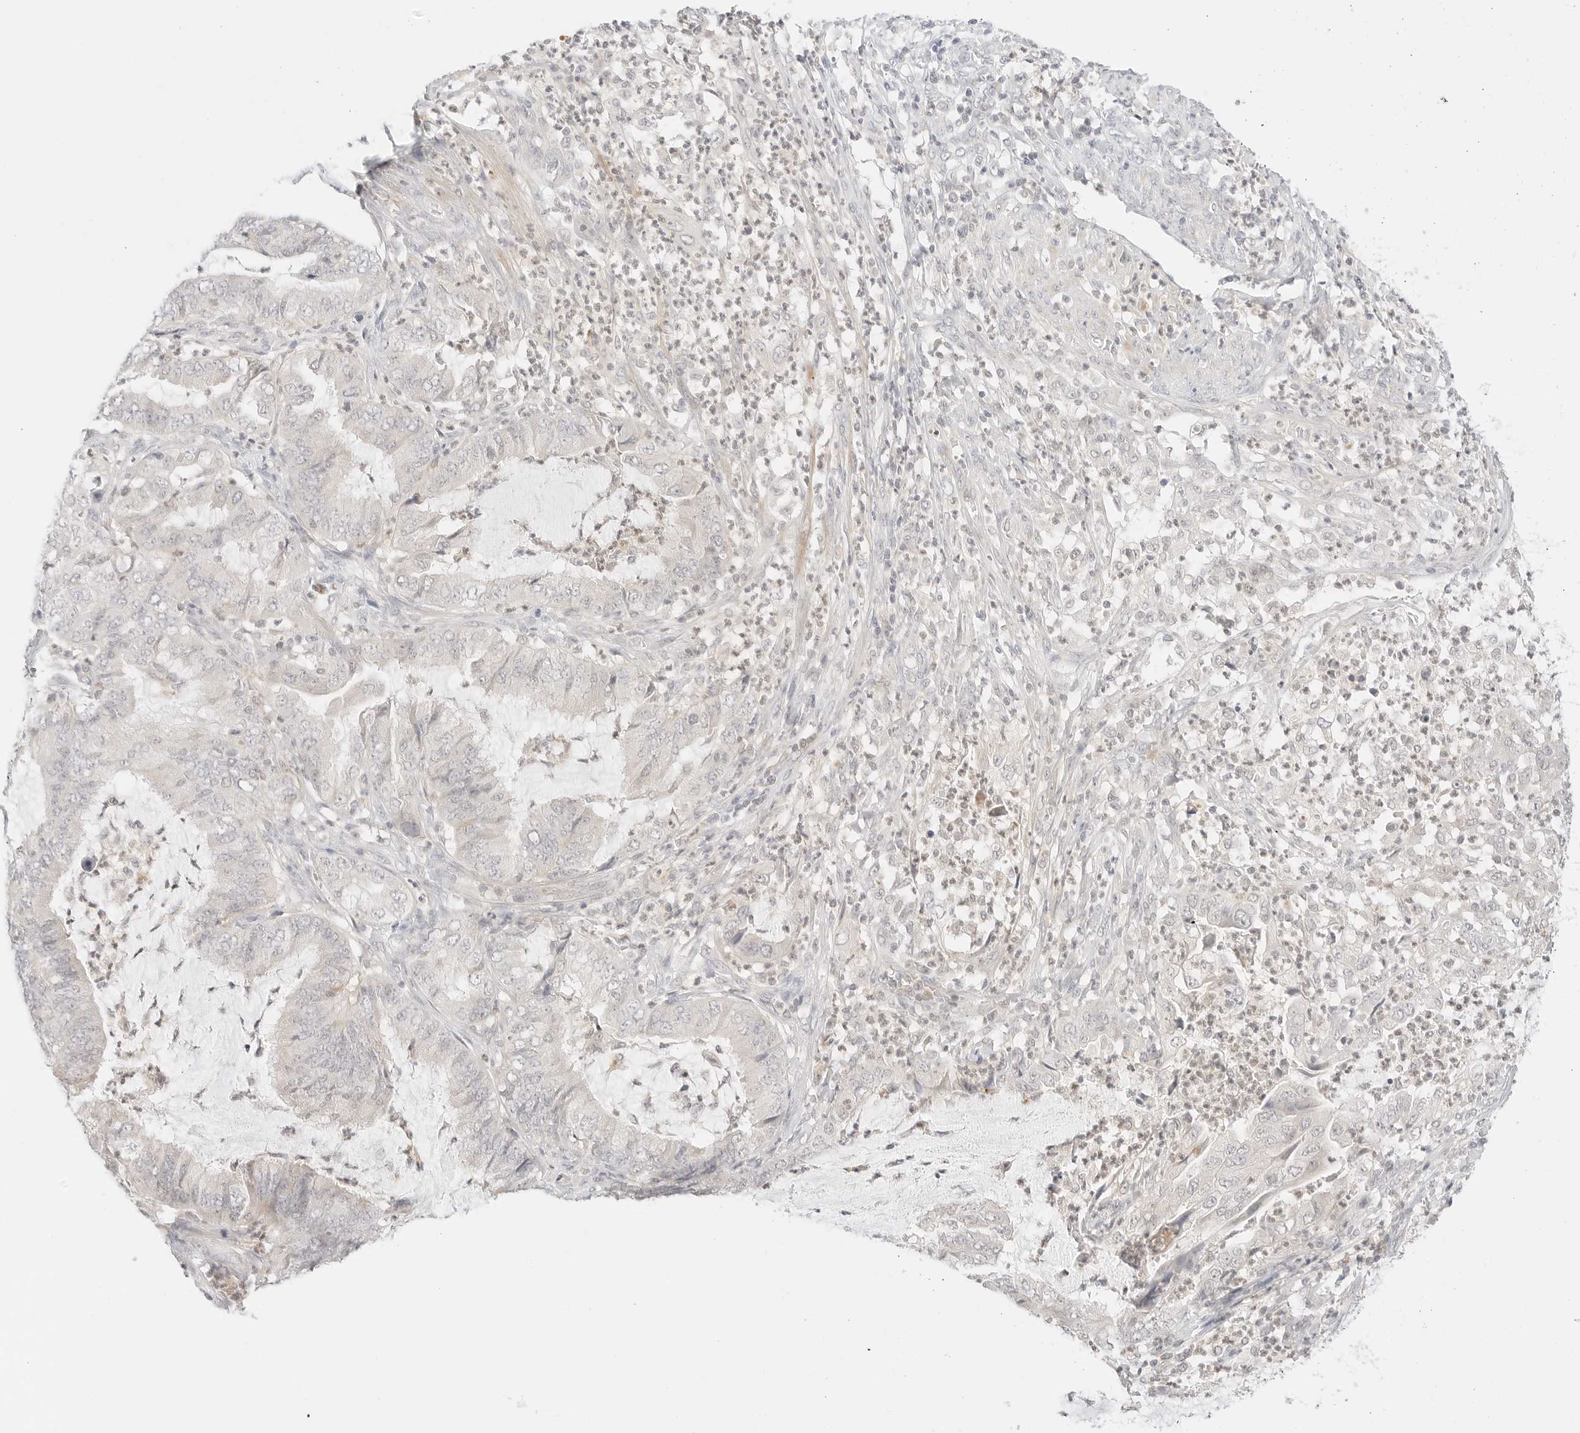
{"staining": {"intensity": "negative", "quantity": "none", "location": "none"}, "tissue": "endometrial cancer", "cell_type": "Tumor cells", "image_type": "cancer", "snomed": [{"axis": "morphology", "description": "Adenocarcinoma, NOS"}, {"axis": "topography", "description": "Endometrium"}], "caption": "Immunohistochemical staining of human adenocarcinoma (endometrial) reveals no significant staining in tumor cells.", "gene": "GNAS", "patient": {"sex": "female", "age": 49}}